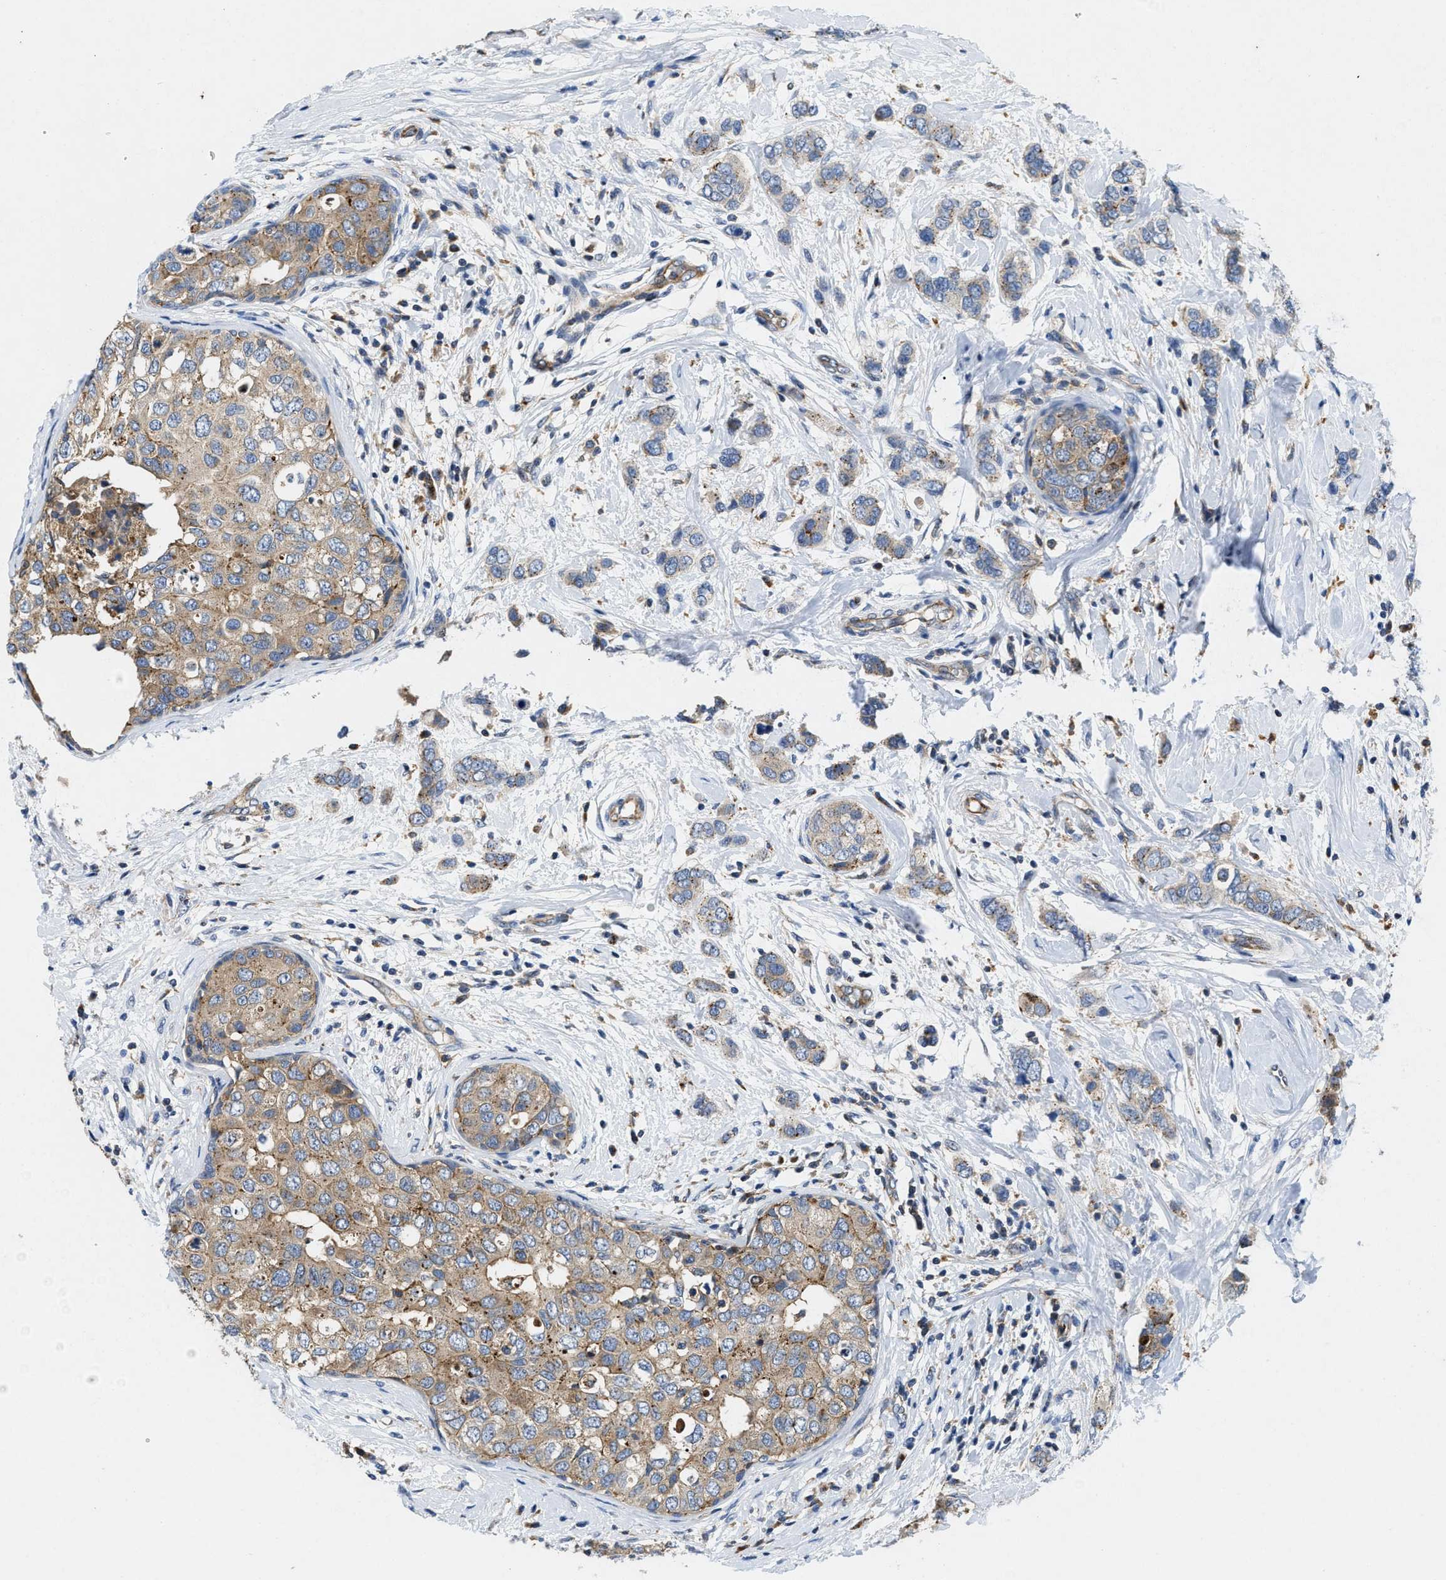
{"staining": {"intensity": "moderate", "quantity": "25%-75%", "location": "cytoplasmic/membranous"}, "tissue": "breast cancer", "cell_type": "Tumor cells", "image_type": "cancer", "snomed": [{"axis": "morphology", "description": "Duct carcinoma"}, {"axis": "topography", "description": "Breast"}], "caption": "IHC (DAB (3,3'-diaminobenzidine)) staining of human breast intraductal carcinoma demonstrates moderate cytoplasmic/membranous protein staining in about 25%-75% of tumor cells. Using DAB (3,3'-diaminobenzidine) (brown) and hematoxylin (blue) stains, captured at high magnification using brightfield microscopy.", "gene": "ENPP4", "patient": {"sex": "female", "age": 50}}